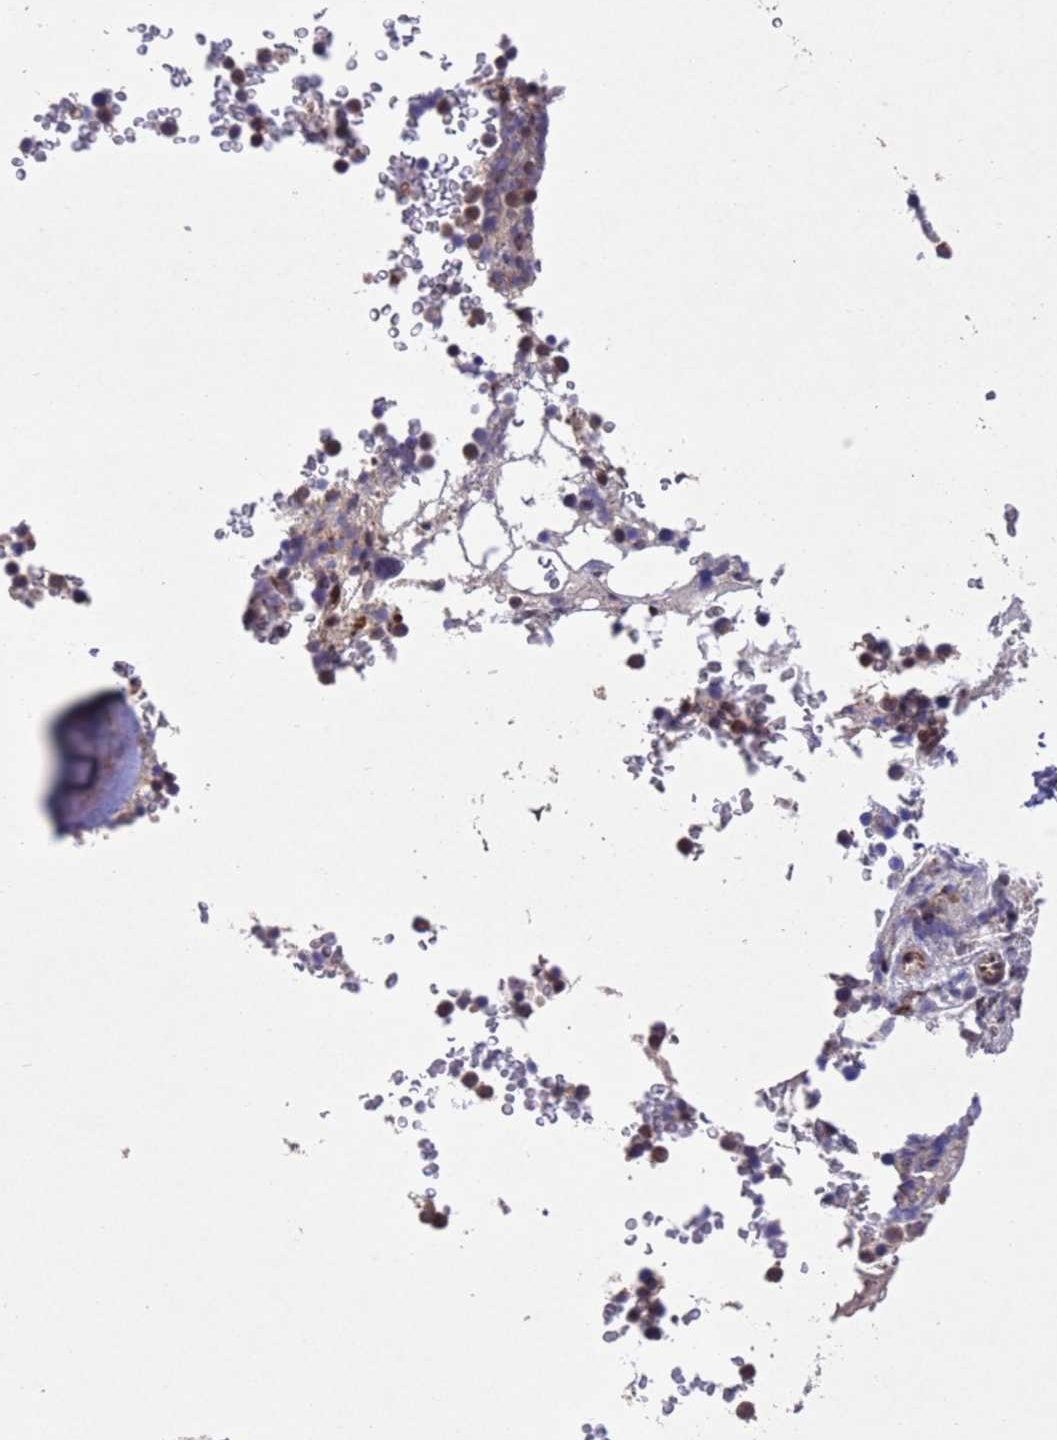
{"staining": {"intensity": "moderate", "quantity": "25%-75%", "location": "cytoplasmic/membranous,nuclear"}, "tissue": "bone marrow", "cell_type": "Hematopoietic cells", "image_type": "normal", "snomed": [{"axis": "morphology", "description": "Normal tissue, NOS"}, {"axis": "topography", "description": "Bone marrow"}], "caption": "This photomicrograph demonstrates IHC staining of normal human bone marrow, with medium moderate cytoplasmic/membranous,nuclear expression in about 25%-75% of hematopoietic cells.", "gene": "TBK1", "patient": {"sex": "male", "age": 58}}